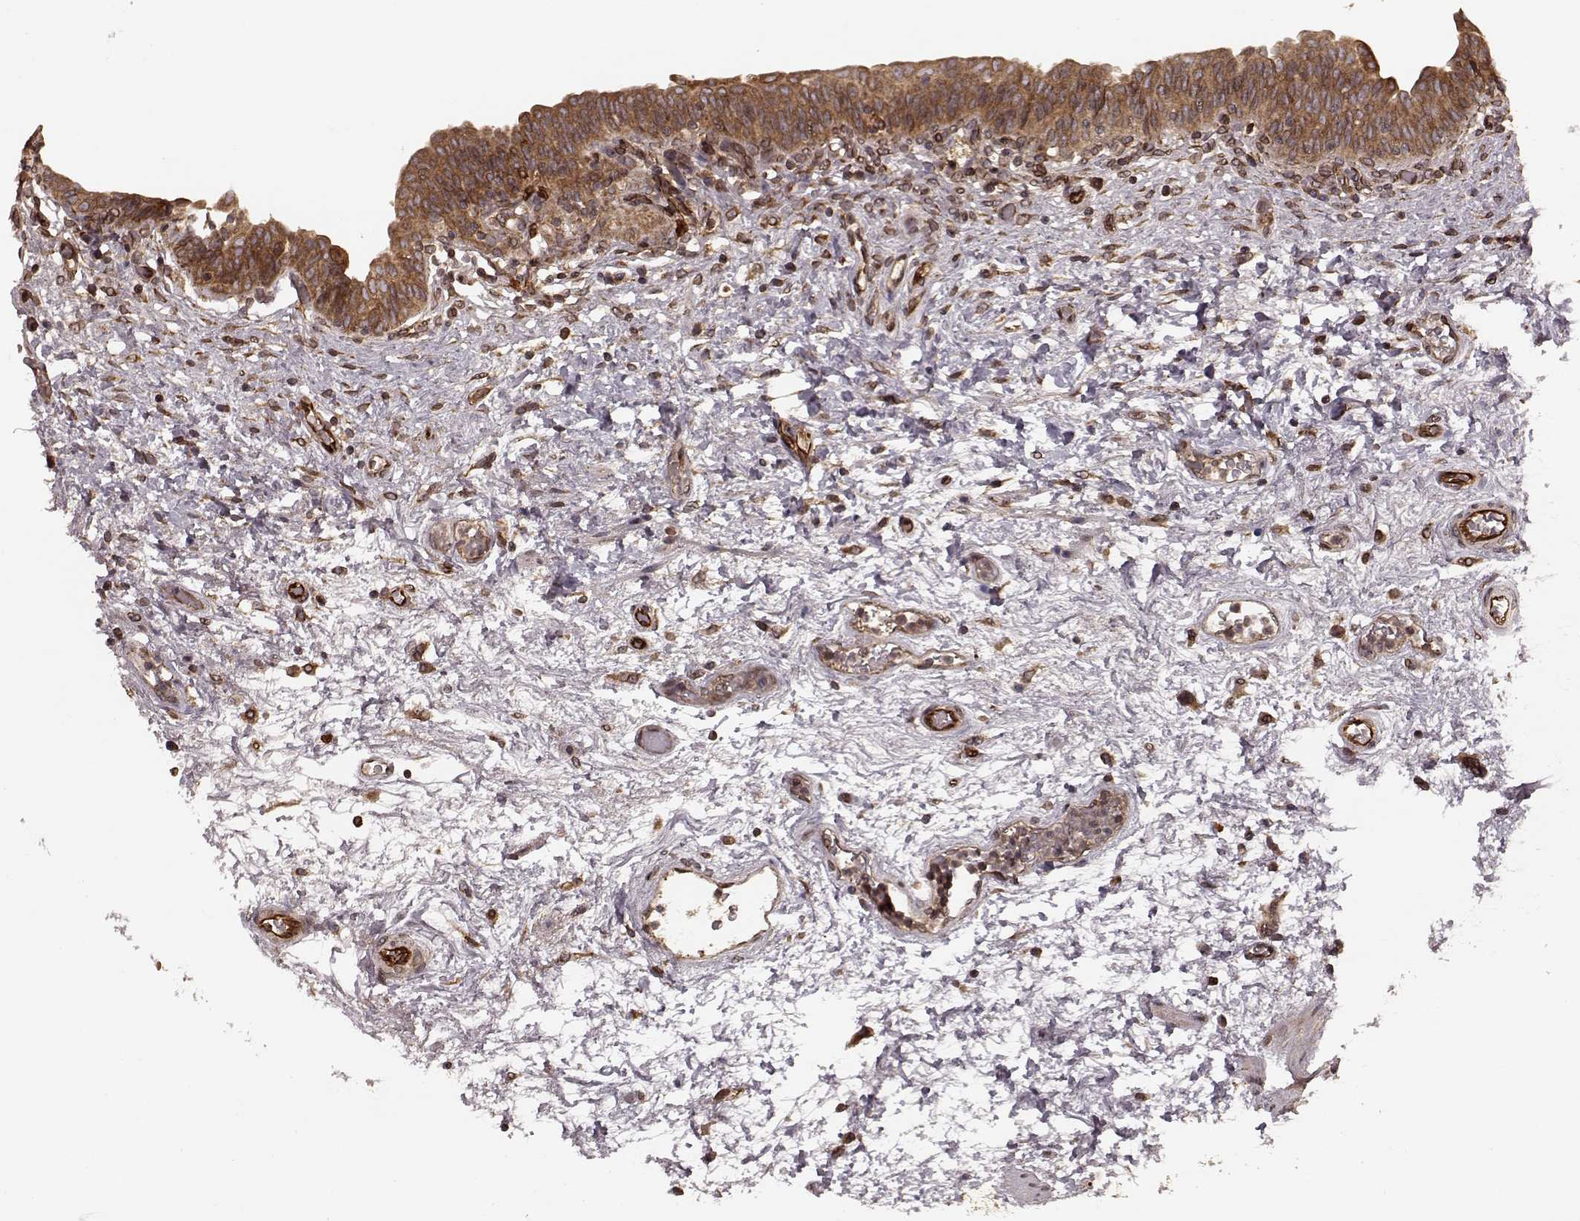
{"staining": {"intensity": "strong", "quantity": ">75%", "location": "cytoplasmic/membranous"}, "tissue": "urinary bladder", "cell_type": "Urothelial cells", "image_type": "normal", "snomed": [{"axis": "morphology", "description": "Normal tissue, NOS"}, {"axis": "topography", "description": "Urinary bladder"}], "caption": "Immunohistochemical staining of unremarkable human urinary bladder shows >75% levels of strong cytoplasmic/membranous protein positivity in approximately >75% of urothelial cells. Using DAB (brown) and hematoxylin (blue) stains, captured at high magnification using brightfield microscopy.", "gene": "AGPAT1", "patient": {"sex": "male", "age": 69}}